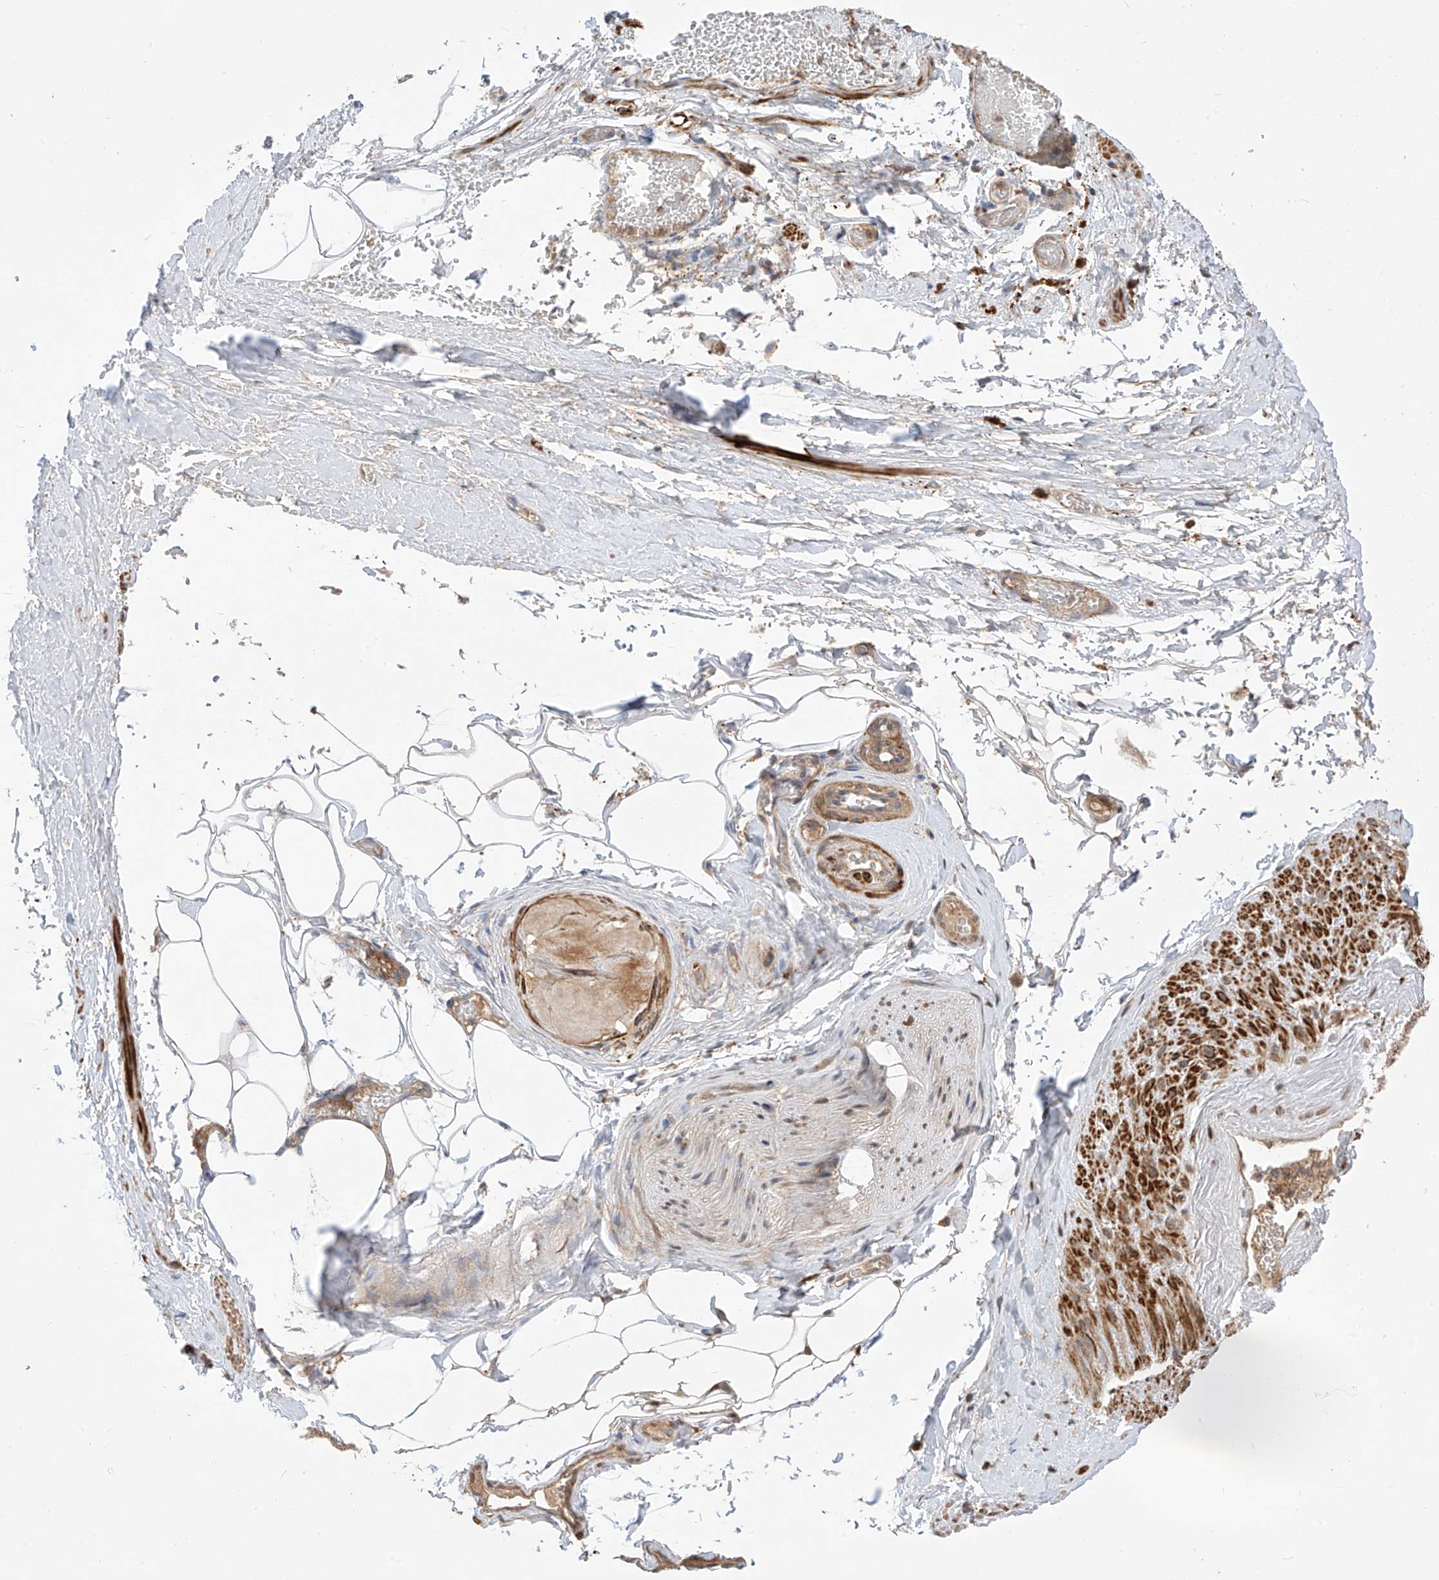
{"staining": {"intensity": "weak", "quantity": "25%-75%", "location": "cytoplasmic/membranous"}, "tissue": "adipose tissue", "cell_type": "Adipocytes", "image_type": "normal", "snomed": [{"axis": "morphology", "description": "Normal tissue, NOS"}, {"axis": "morphology", "description": "Adenocarcinoma, Low grade"}, {"axis": "topography", "description": "Prostate"}, {"axis": "topography", "description": "Peripheral nerve tissue"}], "caption": "High-power microscopy captured an IHC micrograph of unremarkable adipose tissue, revealing weak cytoplasmic/membranous expression in about 25%-75% of adipocytes.", "gene": "LATS1", "patient": {"sex": "male", "age": 63}}